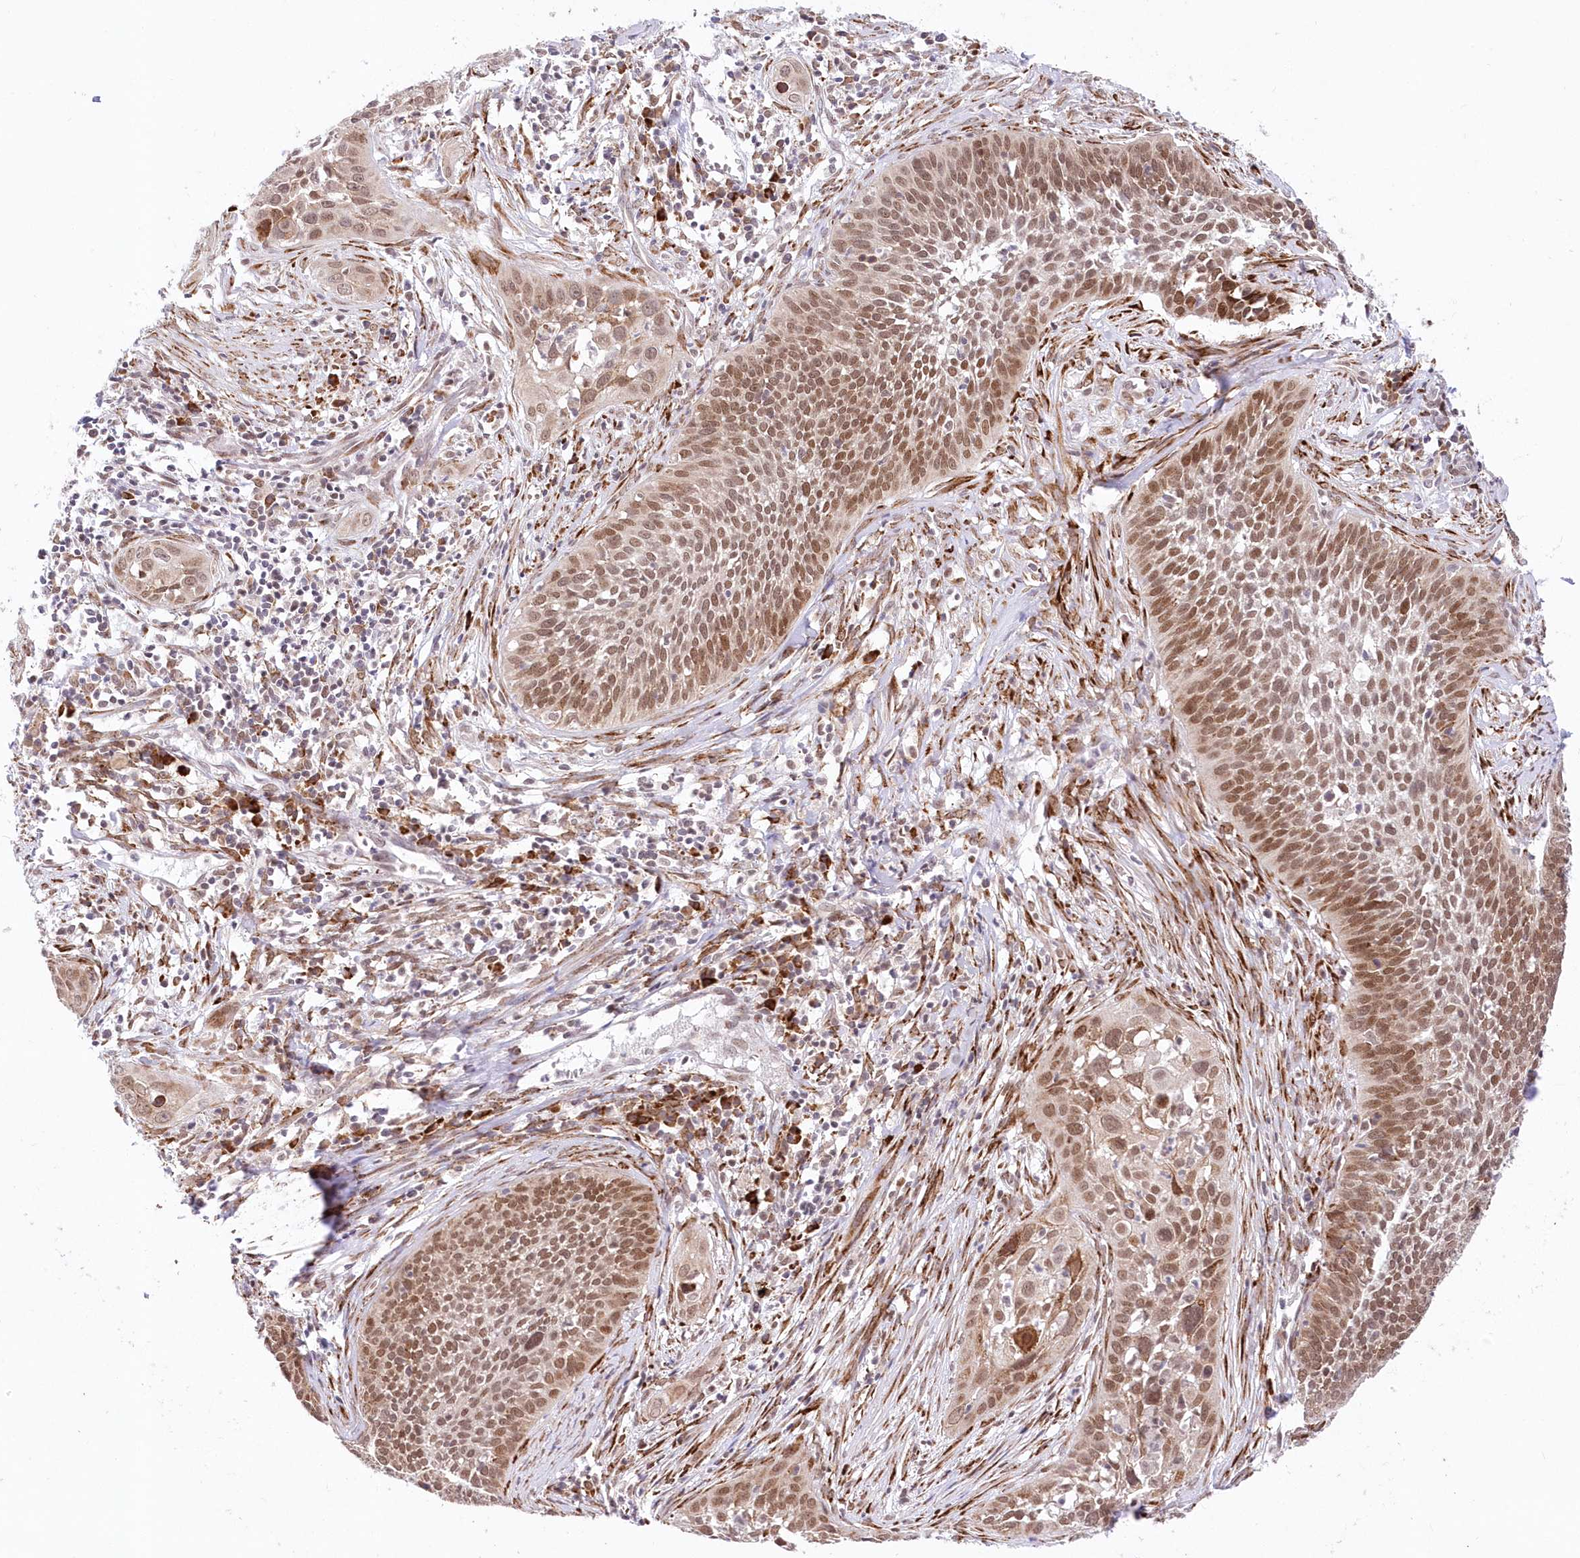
{"staining": {"intensity": "moderate", "quantity": ">75%", "location": "nuclear"}, "tissue": "cervical cancer", "cell_type": "Tumor cells", "image_type": "cancer", "snomed": [{"axis": "morphology", "description": "Squamous cell carcinoma, NOS"}, {"axis": "topography", "description": "Cervix"}], "caption": "Tumor cells display moderate nuclear staining in approximately >75% of cells in cervical cancer (squamous cell carcinoma).", "gene": "LDB1", "patient": {"sex": "female", "age": 34}}